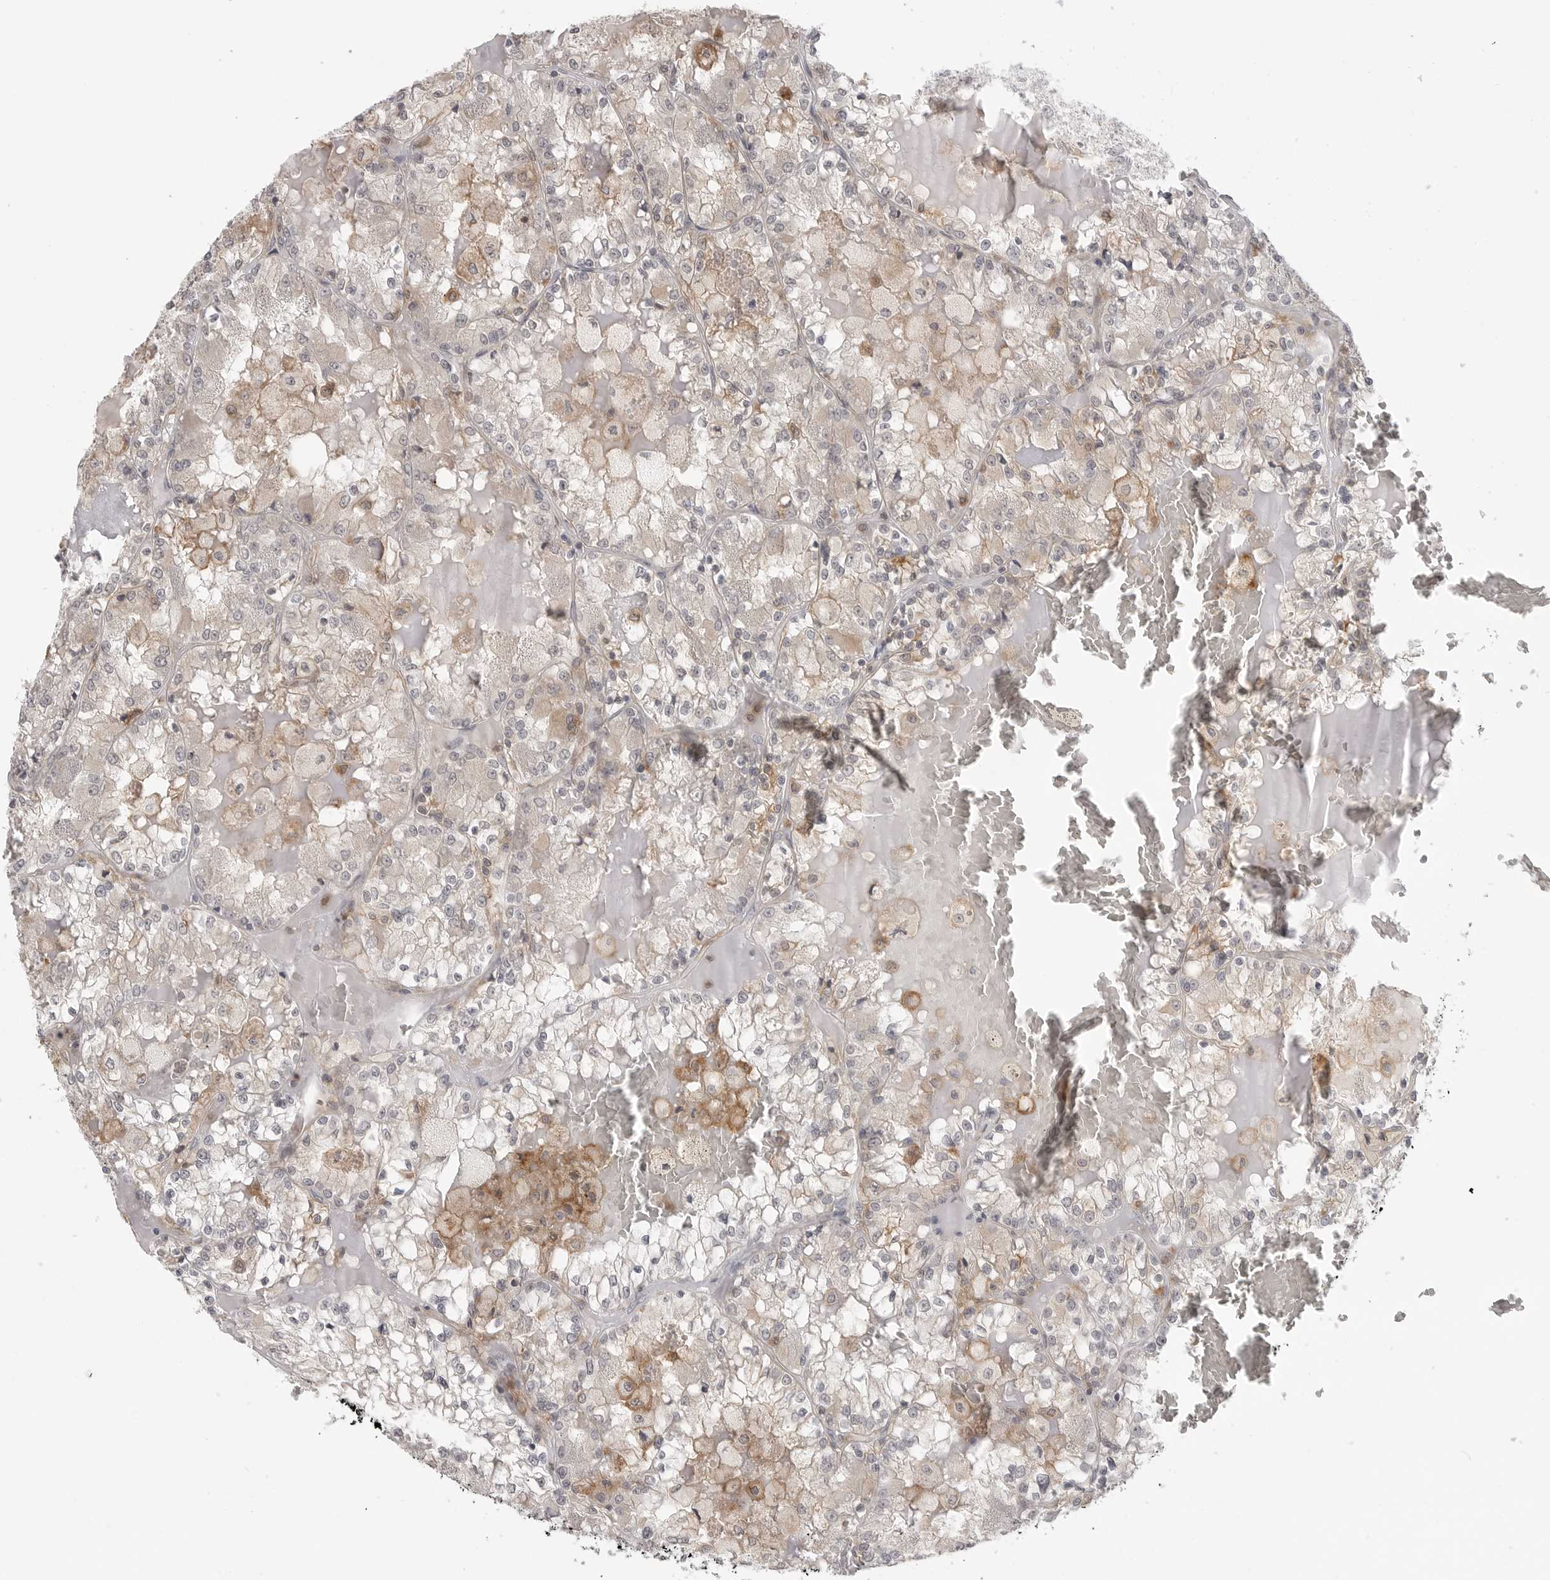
{"staining": {"intensity": "weak", "quantity": "<25%", "location": "cytoplasmic/membranous"}, "tissue": "renal cancer", "cell_type": "Tumor cells", "image_type": "cancer", "snomed": [{"axis": "morphology", "description": "Adenocarcinoma, NOS"}, {"axis": "topography", "description": "Kidney"}], "caption": "Immunohistochemical staining of adenocarcinoma (renal) displays no significant expression in tumor cells.", "gene": "IFNGR1", "patient": {"sex": "female", "age": 56}}